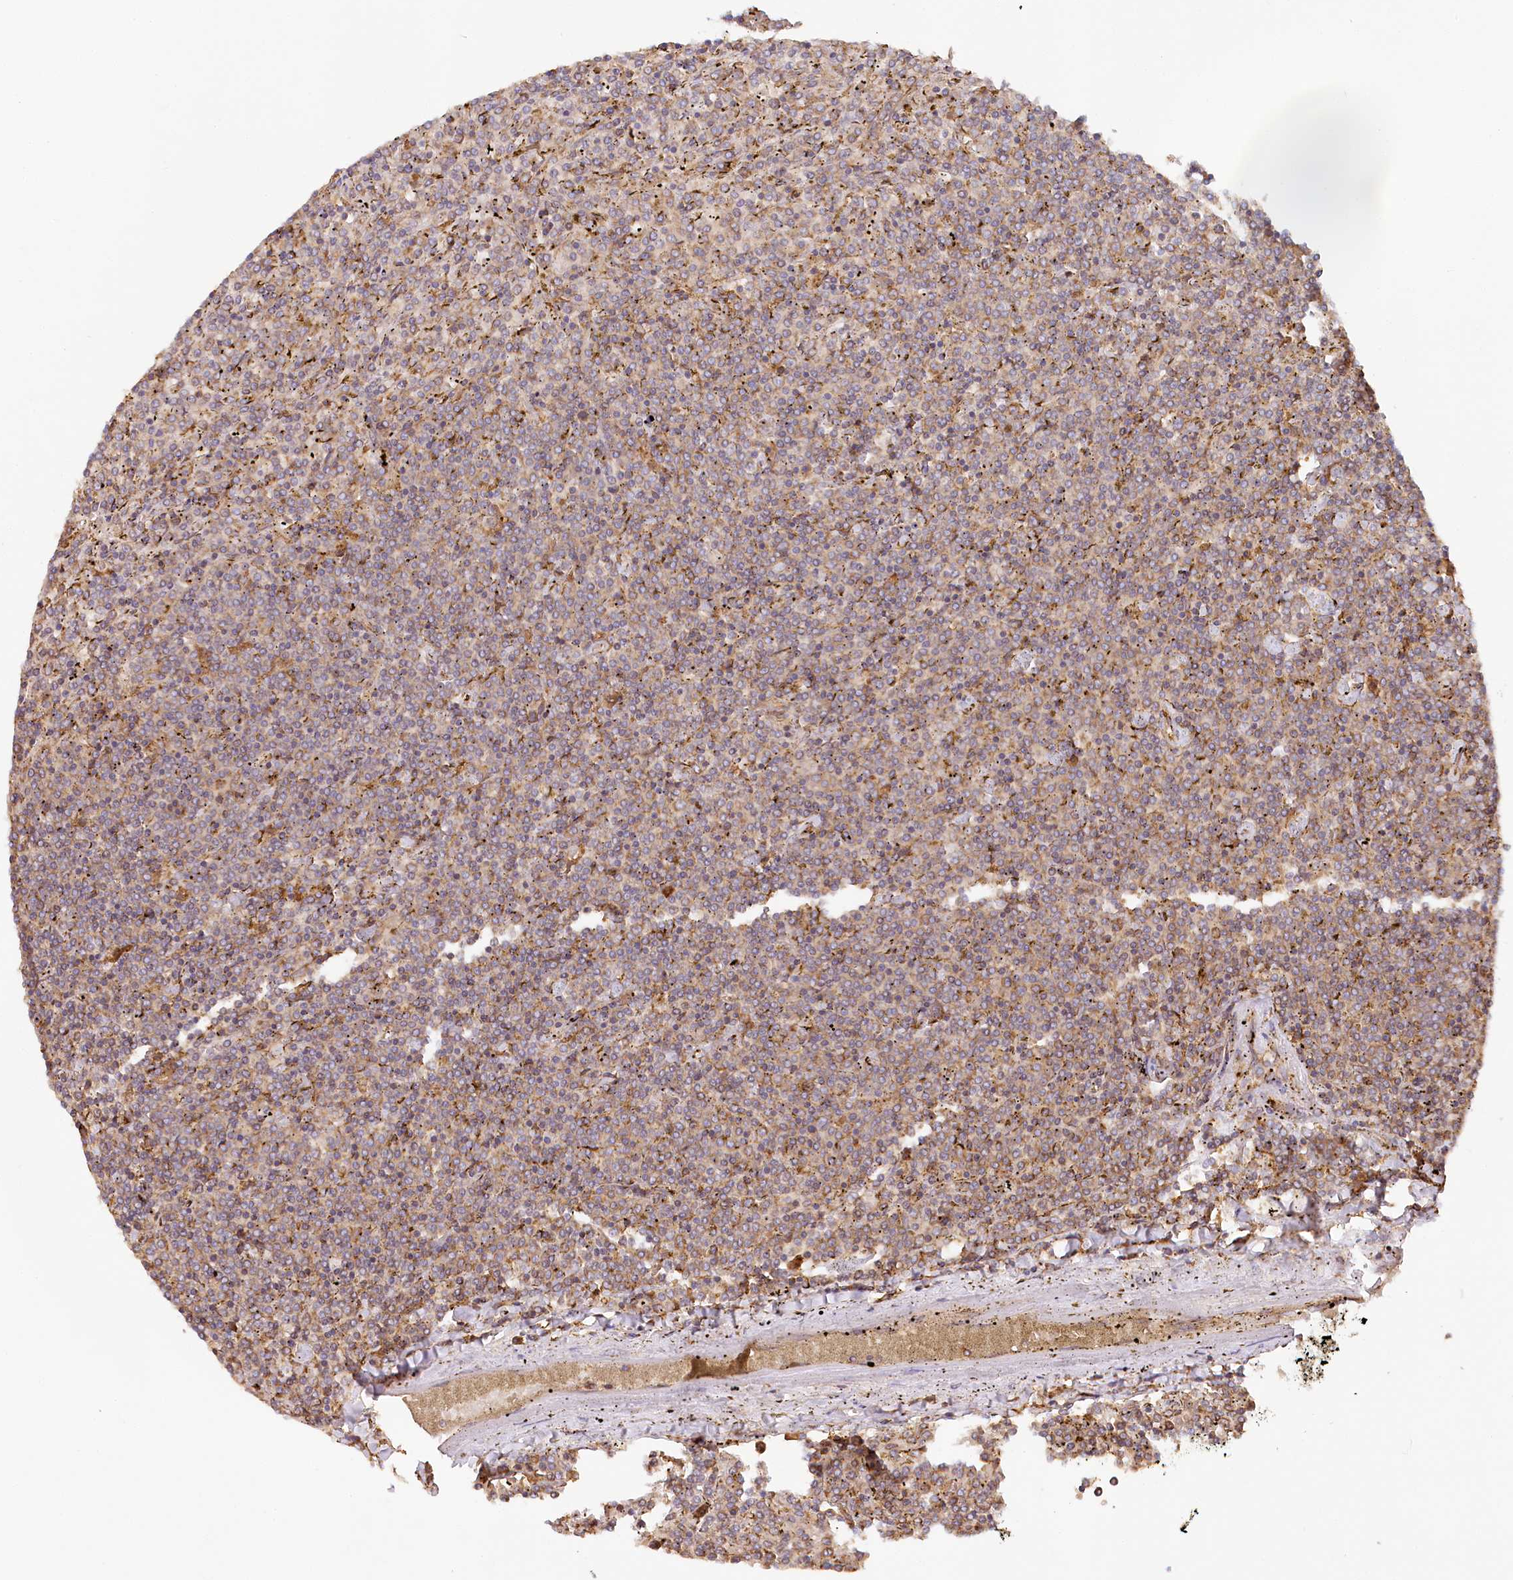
{"staining": {"intensity": "moderate", "quantity": "25%-75%", "location": "cytoplasmic/membranous"}, "tissue": "lymphoma", "cell_type": "Tumor cells", "image_type": "cancer", "snomed": [{"axis": "morphology", "description": "Malignant lymphoma, non-Hodgkin's type, Low grade"}, {"axis": "topography", "description": "Spleen"}], "caption": "Immunohistochemical staining of human low-grade malignant lymphoma, non-Hodgkin's type displays medium levels of moderate cytoplasmic/membranous protein positivity in about 25%-75% of tumor cells.", "gene": "ACAP2", "patient": {"sex": "female", "age": 19}}